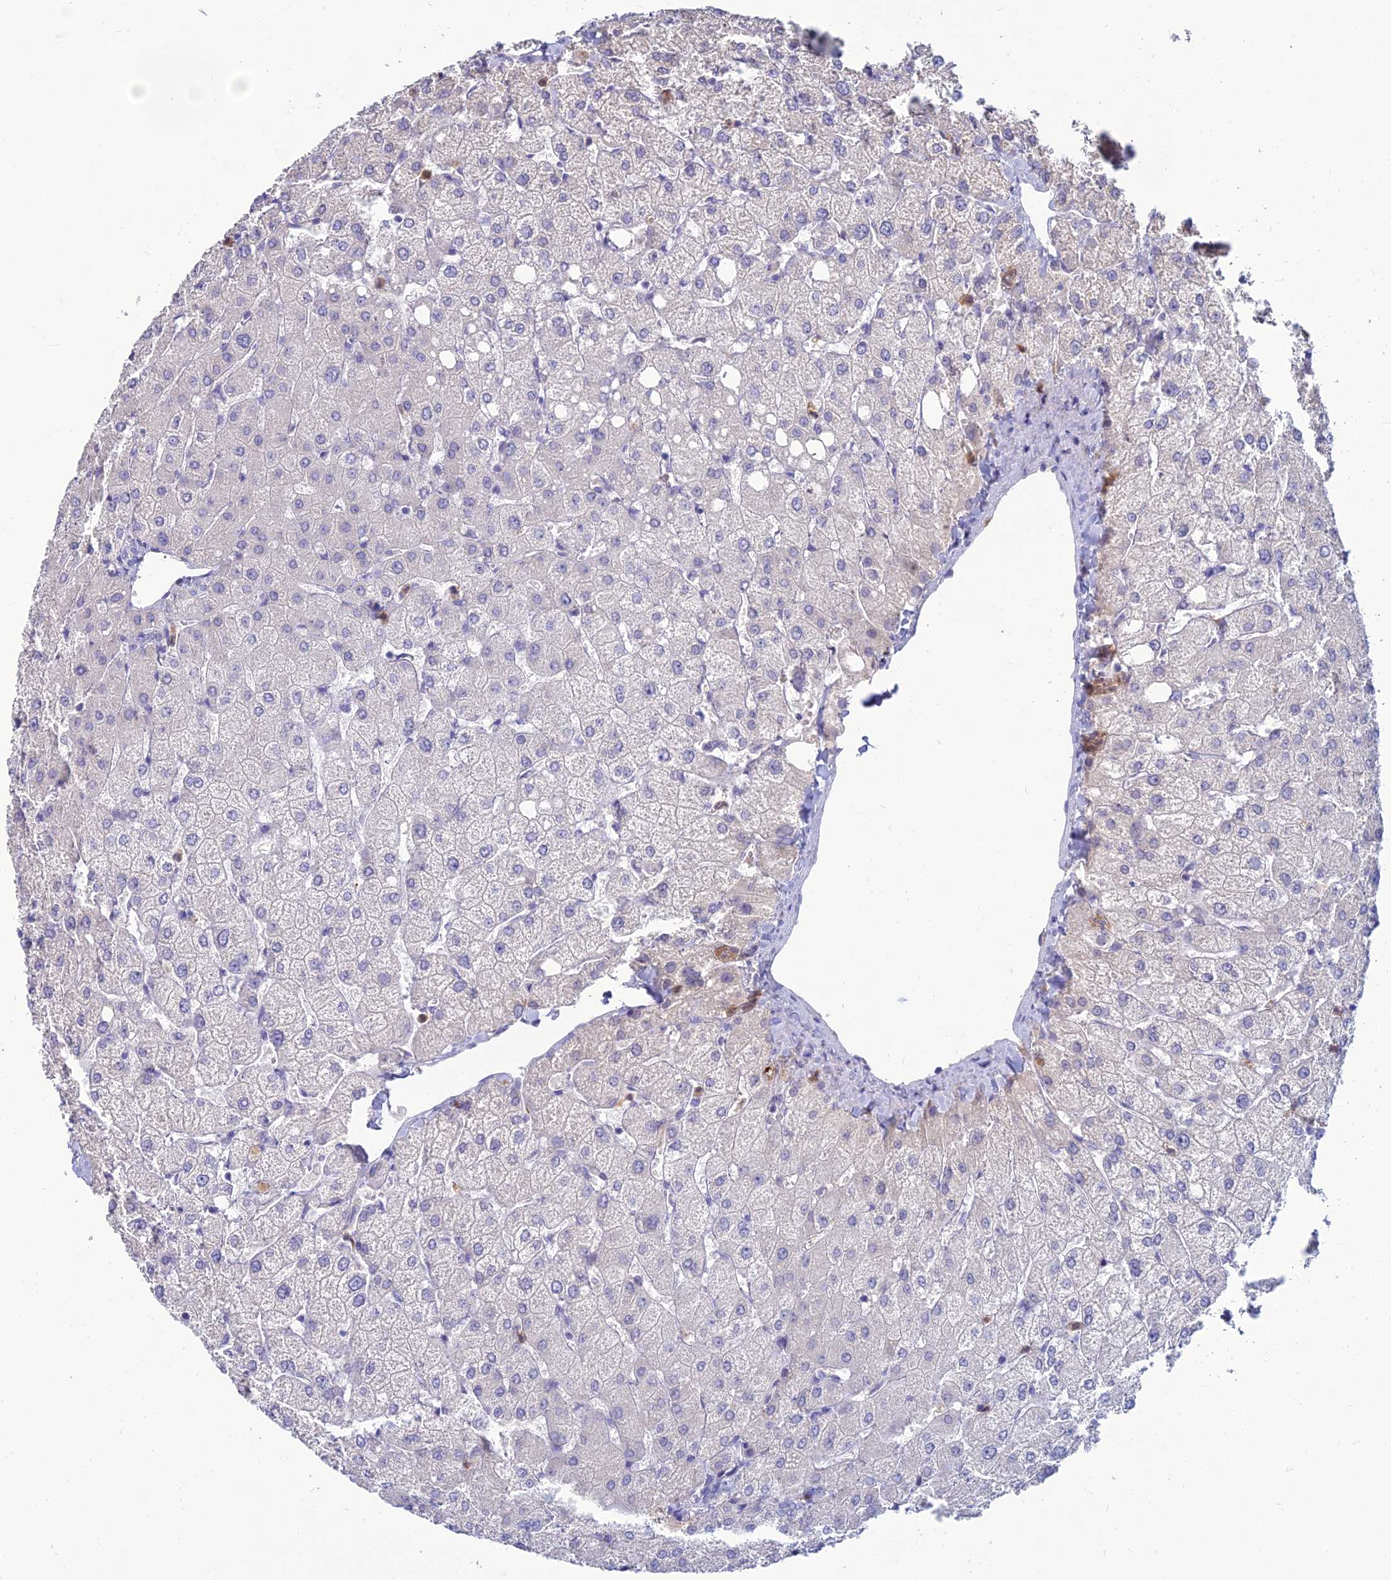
{"staining": {"intensity": "negative", "quantity": "none", "location": "none"}, "tissue": "liver", "cell_type": "Cholangiocytes", "image_type": "normal", "snomed": [{"axis": "morphology", "description": "Normal tissue, NOS"}, {"axis": "topography", "description": "Liver"}], "caption": "IHC of normal liver shows no positivity in cholangiocytes.", "gene": "GOLGA6A", "patient": {"sex": "female", "age": 54}}